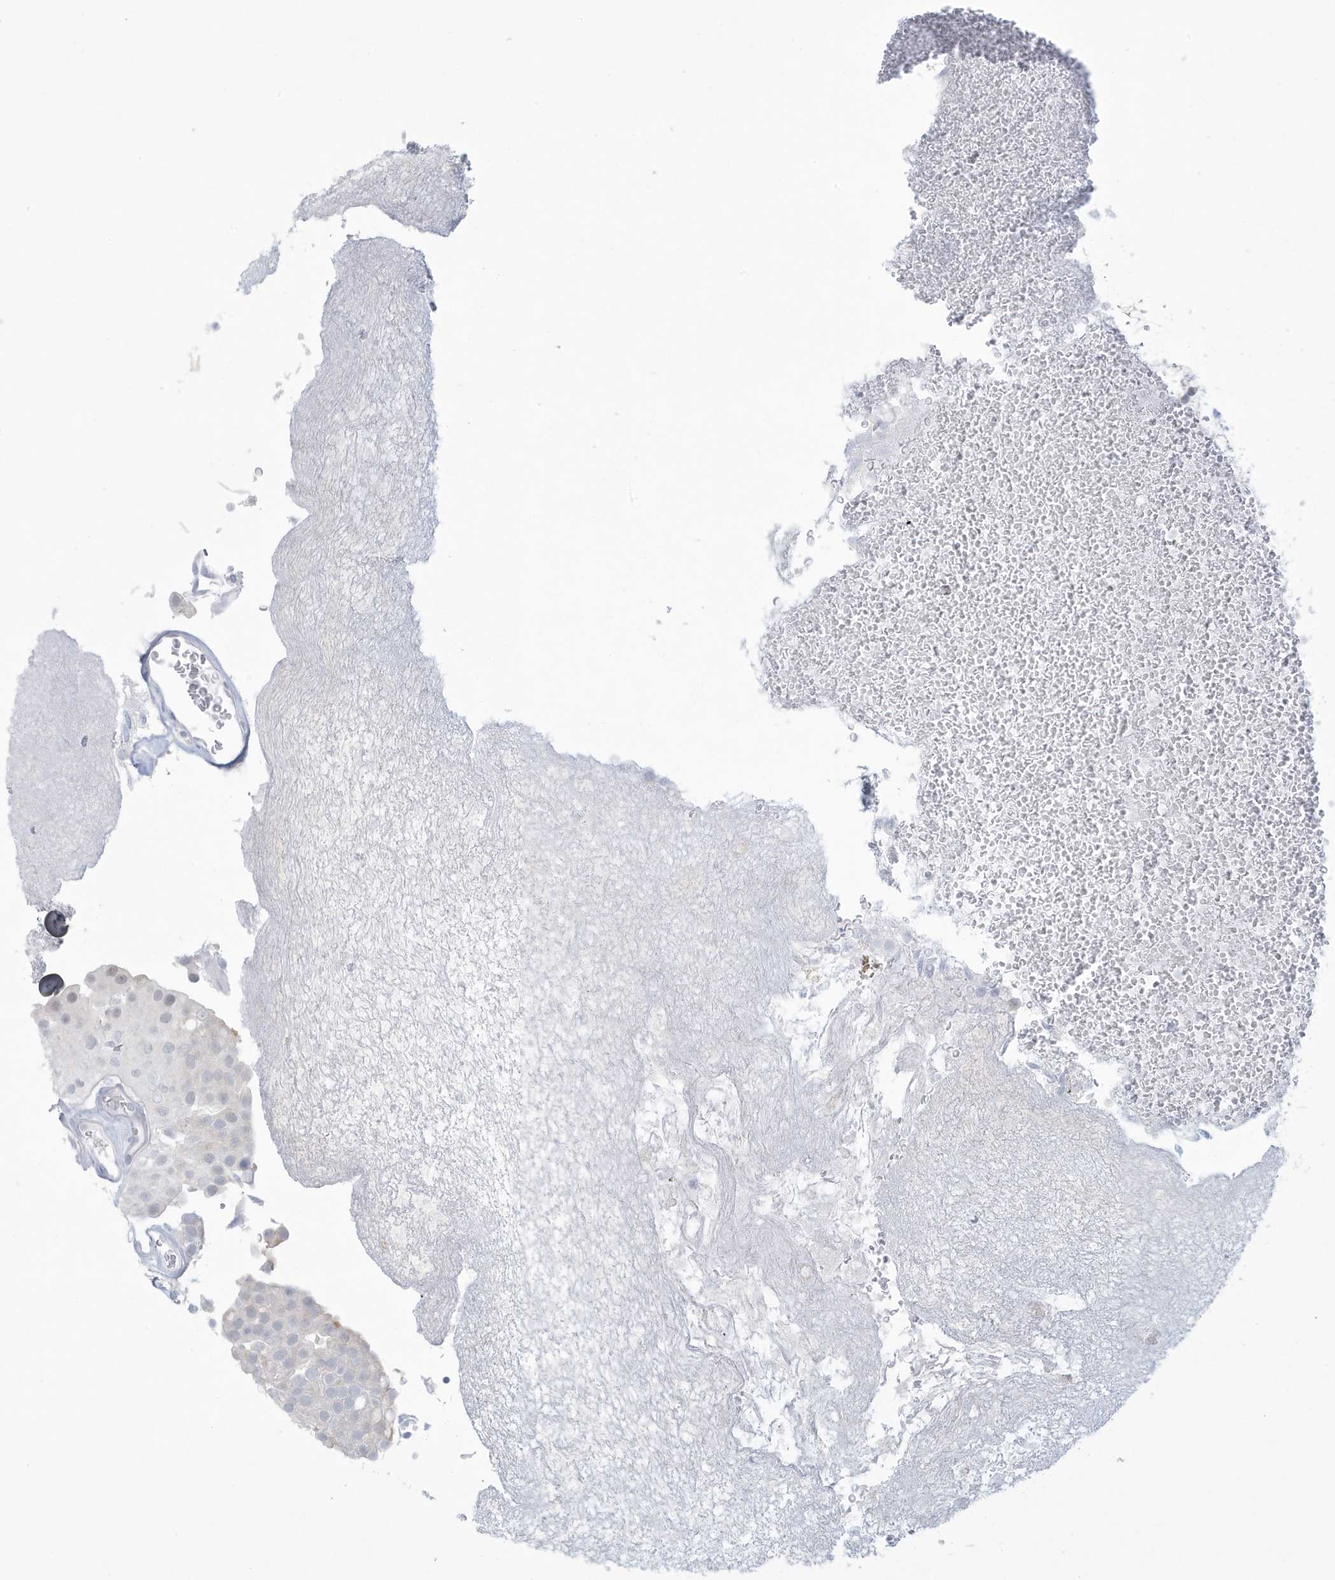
{"staining": {"intensity": "negative", "quantity": "none", "location": "none"}, "tissue": "urothelial cancer", "cell_type": "Tumor cells", "image_type": "cancer", "snomed": [{"axis": "morphology", "description": "Urothelial carcinoma, Low grade"}, {"axis": "topography", "description": "Urinary bladder"}], "caption": "Human urothelial cancer stained for a protein using immunohistochemistry (IHC) reveals no positivity in tumor cells.", "gene": "HERC6", "patient": {"sex": "male", "age": 78}}